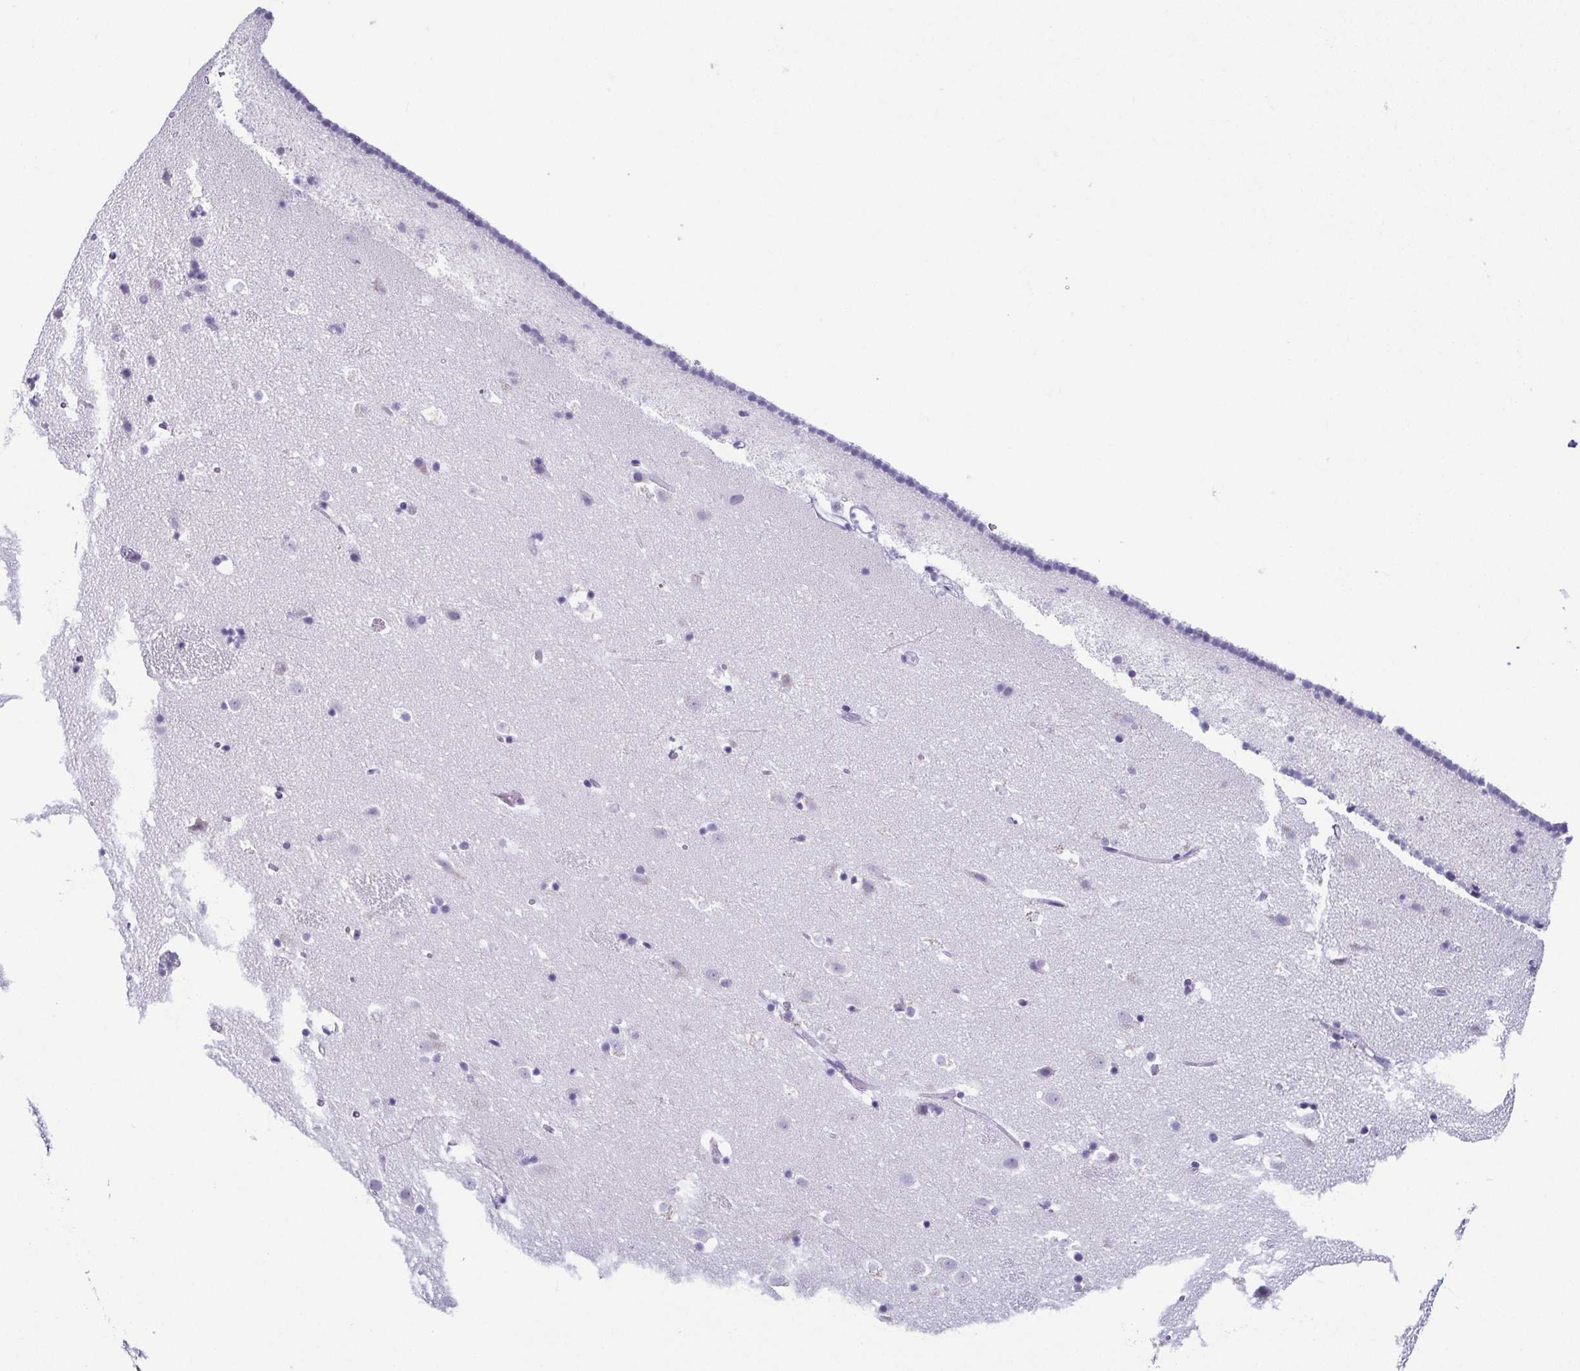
{"staining": {"intensity": "negative", "quantity": "none", "location": "none"}, "tissue": "caudate", "cell_type": "Glial cells", "image_type": "normal", "snomed": [{"axis": "morphology", "description": "Normal tissue, NOS"}, {"axis": "topography", "description": "Lateral ventricle wall"}], "caption": "Human caudate stained for a protein using immunohistochemistry exhibits no staining in glial cells.", "gene": "ESX1", "patient": {"sex": "male", "age": 37}}